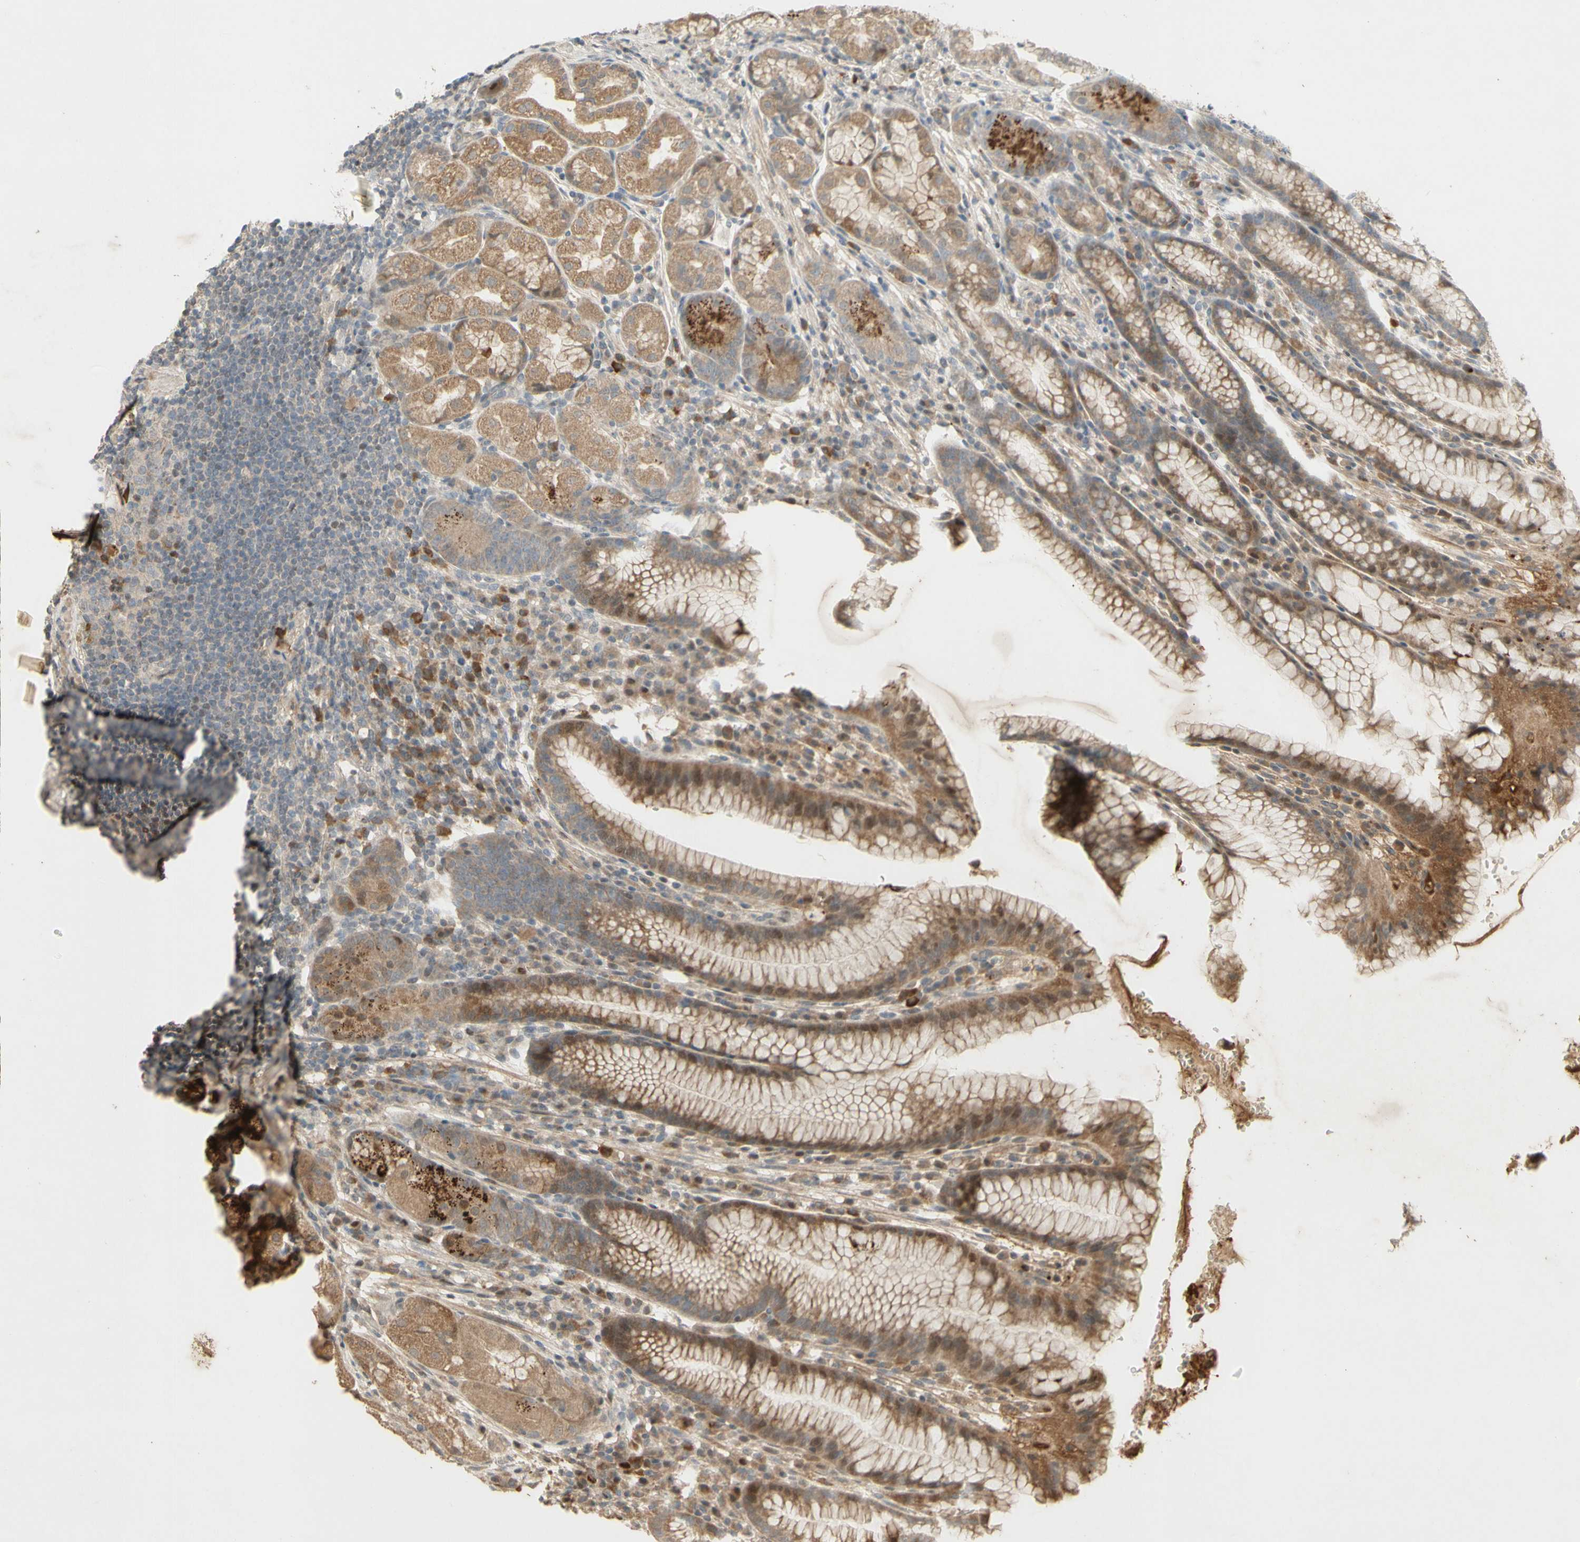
{"staining": {"intensity": "moderate", "quantity": "25%-75%", "location": "cytoplasmic/membranous,nuclear"}, "tissue": "stomach", "cell_type": "Glandular cells", "image_type": "normal", "snomed": [{"axis": "morphology", "description": "Normal tissue, NOS"}, {"axis": "topography", "description": "Stomach, lower"}], "caption": "IHC (DAB (3,3'-diaminobenzidine)) staining of unremarkable stomach demonstrates moderate cytoplasmic/membranous,nuclear protein expression in approximately 25%-75% of glandular cells. (Stains: DAB (3,3'-diaminobenzidine) in brown, nuclei in blue, Microscopy: brightfield microscopy at high magnification).", "gene": "NRG4", "patient": {"sex": "male", "age": 52}}